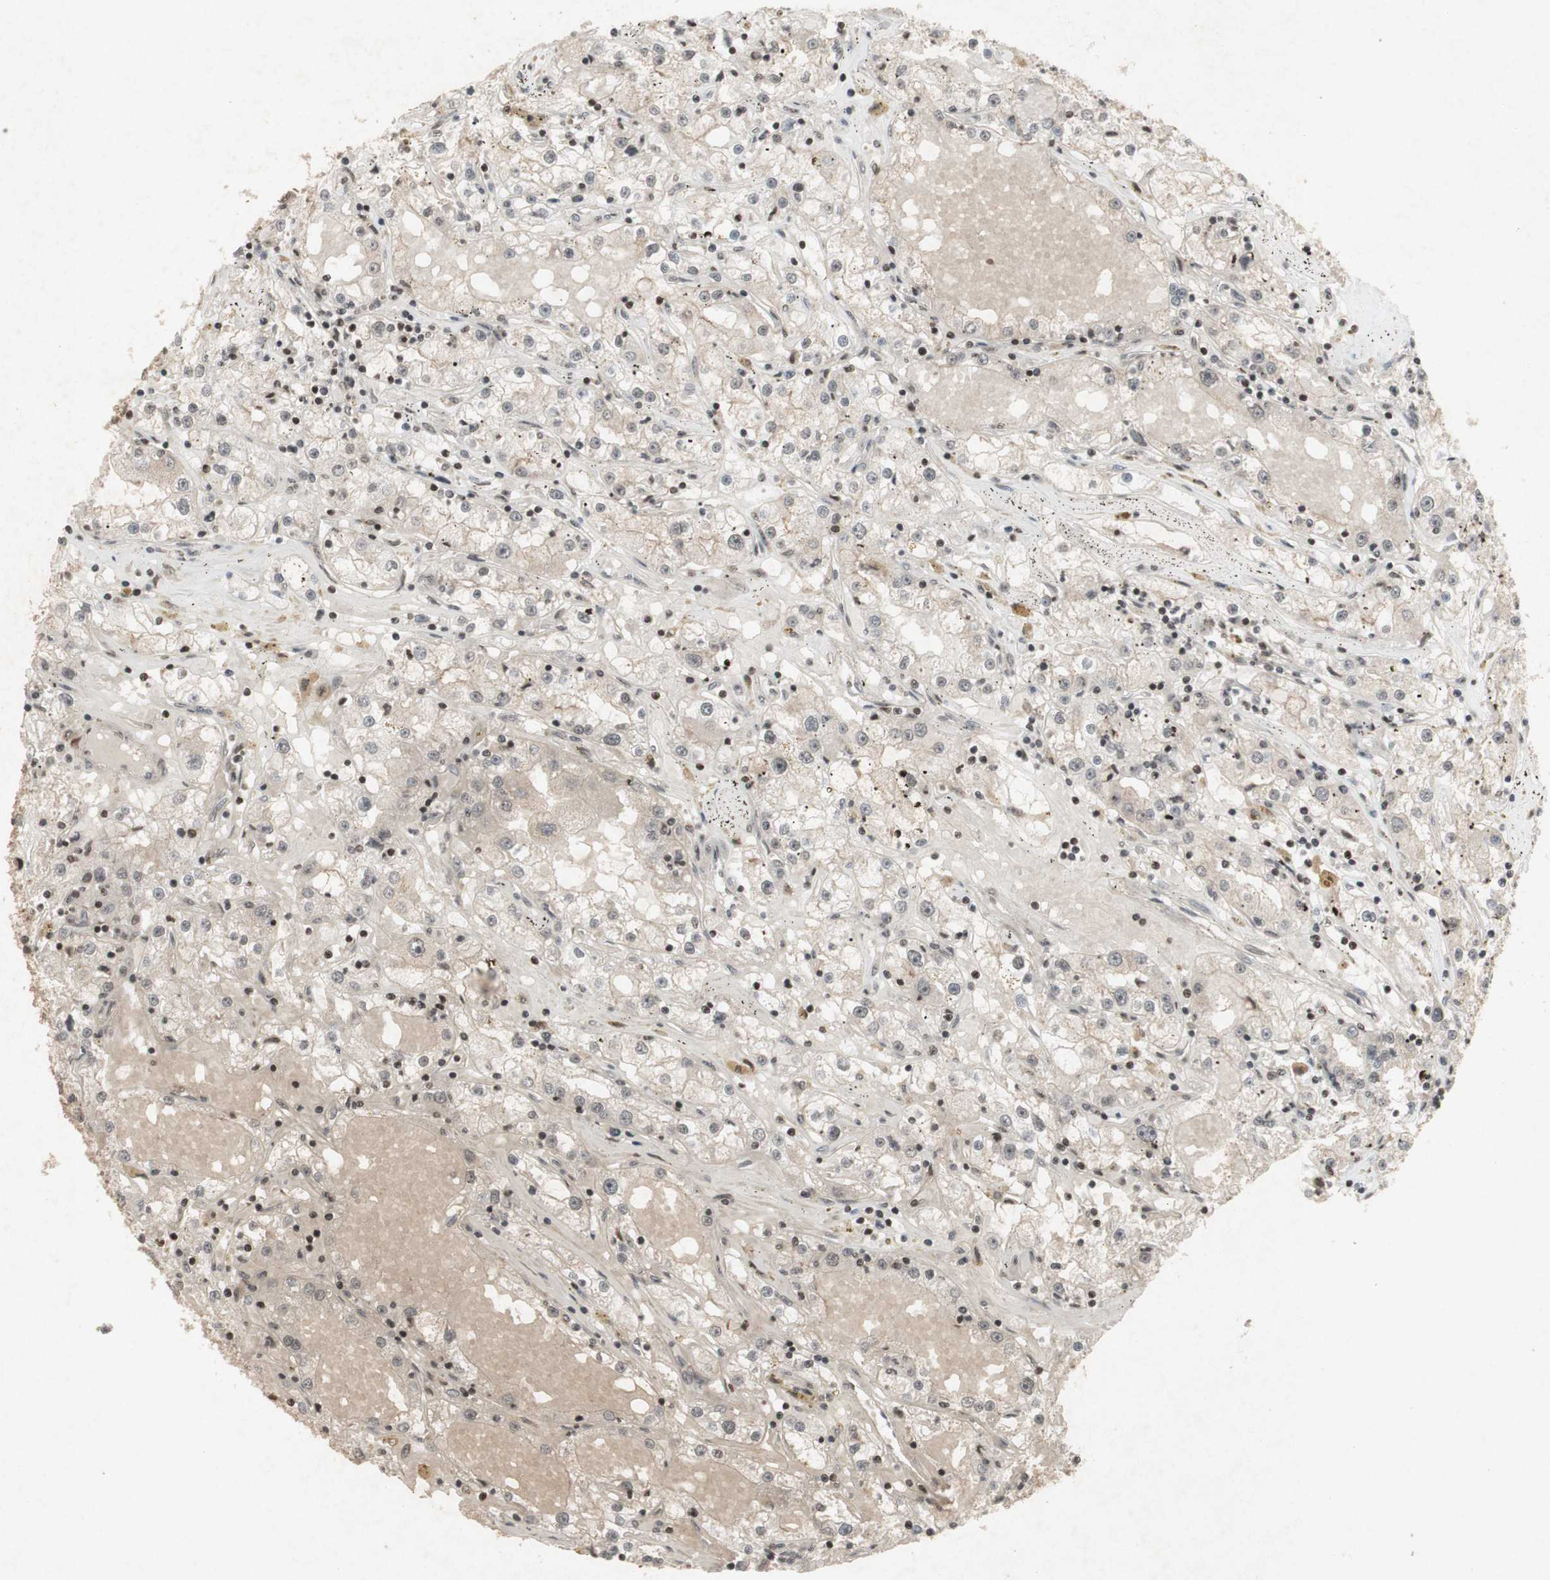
{"staining": {"intensity": "weak", "quantity": ">75%", "location": "cytoplasmic/membranous"}, "tissue": "renal cancer", "cell_type": "Tumor cells", "image_type": "cancer", "snomed": [{"axis": "morphology", "description": "Adenocarcinoma, NOS"}, {"axis": "topography", "description": "Kidney"}], "caption": "A micrograph showing weak cytoplasmic/membranous expression in approximately >75% of tumor cells in adenocarcinoma (renal), as visualized by brown immunohistochemical staining.", "gene": "PLXNA1", "patient": {"sex": "male", "age": 56}}